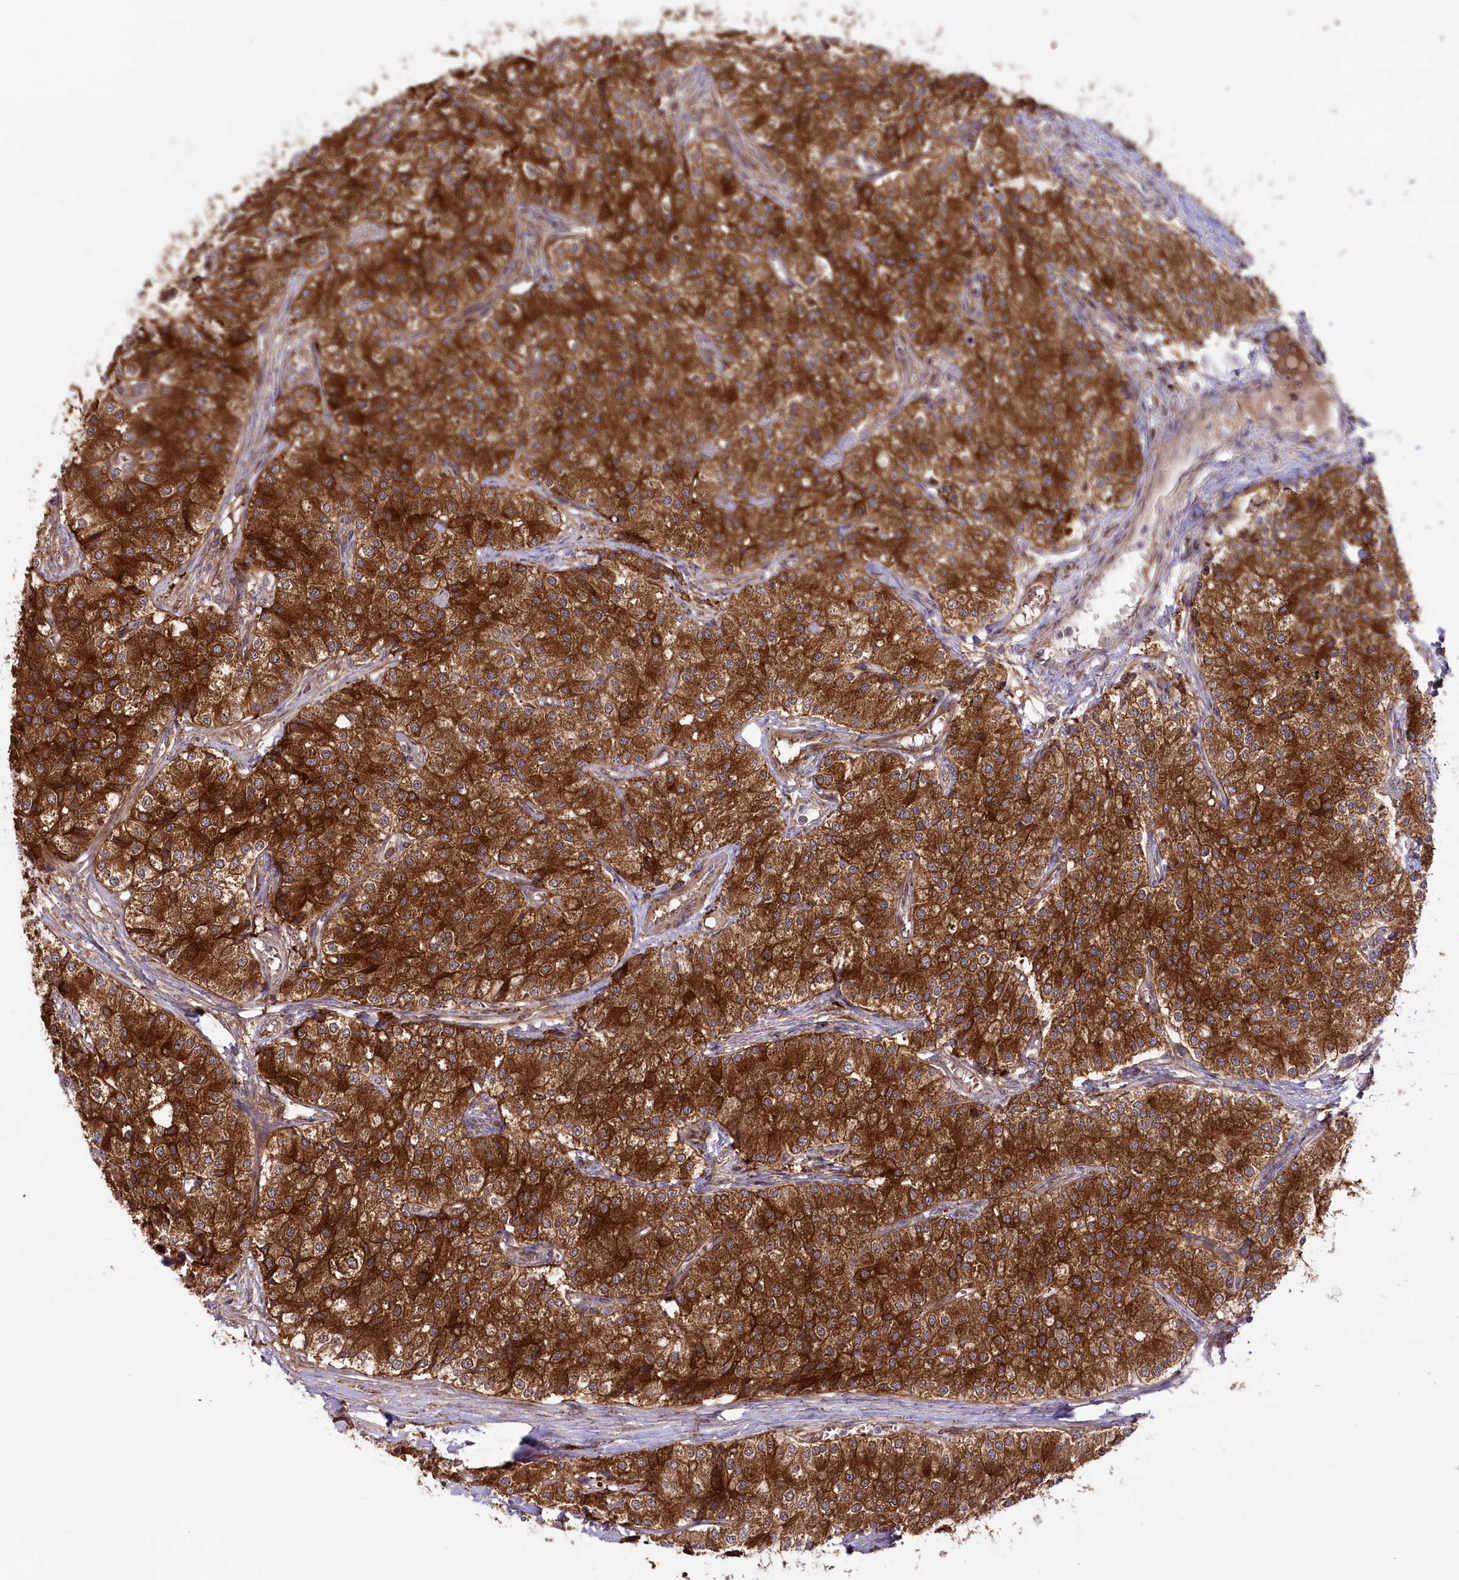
{"staining": {"intensity": "strong", "quantity": ">75%", "location": "cytoplasmic/membranous"}, "tissue": "carcinoid", "cell_type": "Tumor cells", "image_type": "cancer", "snomed": [{"axis": "morphology", "description": "Carcinoid, malignant, NOS"}, {"axis": "topography", "description": "Colon"}], "caption": "Human carcinoid (malignant) stained with a protein marker demonstrates strong staining in tumor cells.", "gene": "CCDC91", "patient": {"sex": "female", "age": 52}}